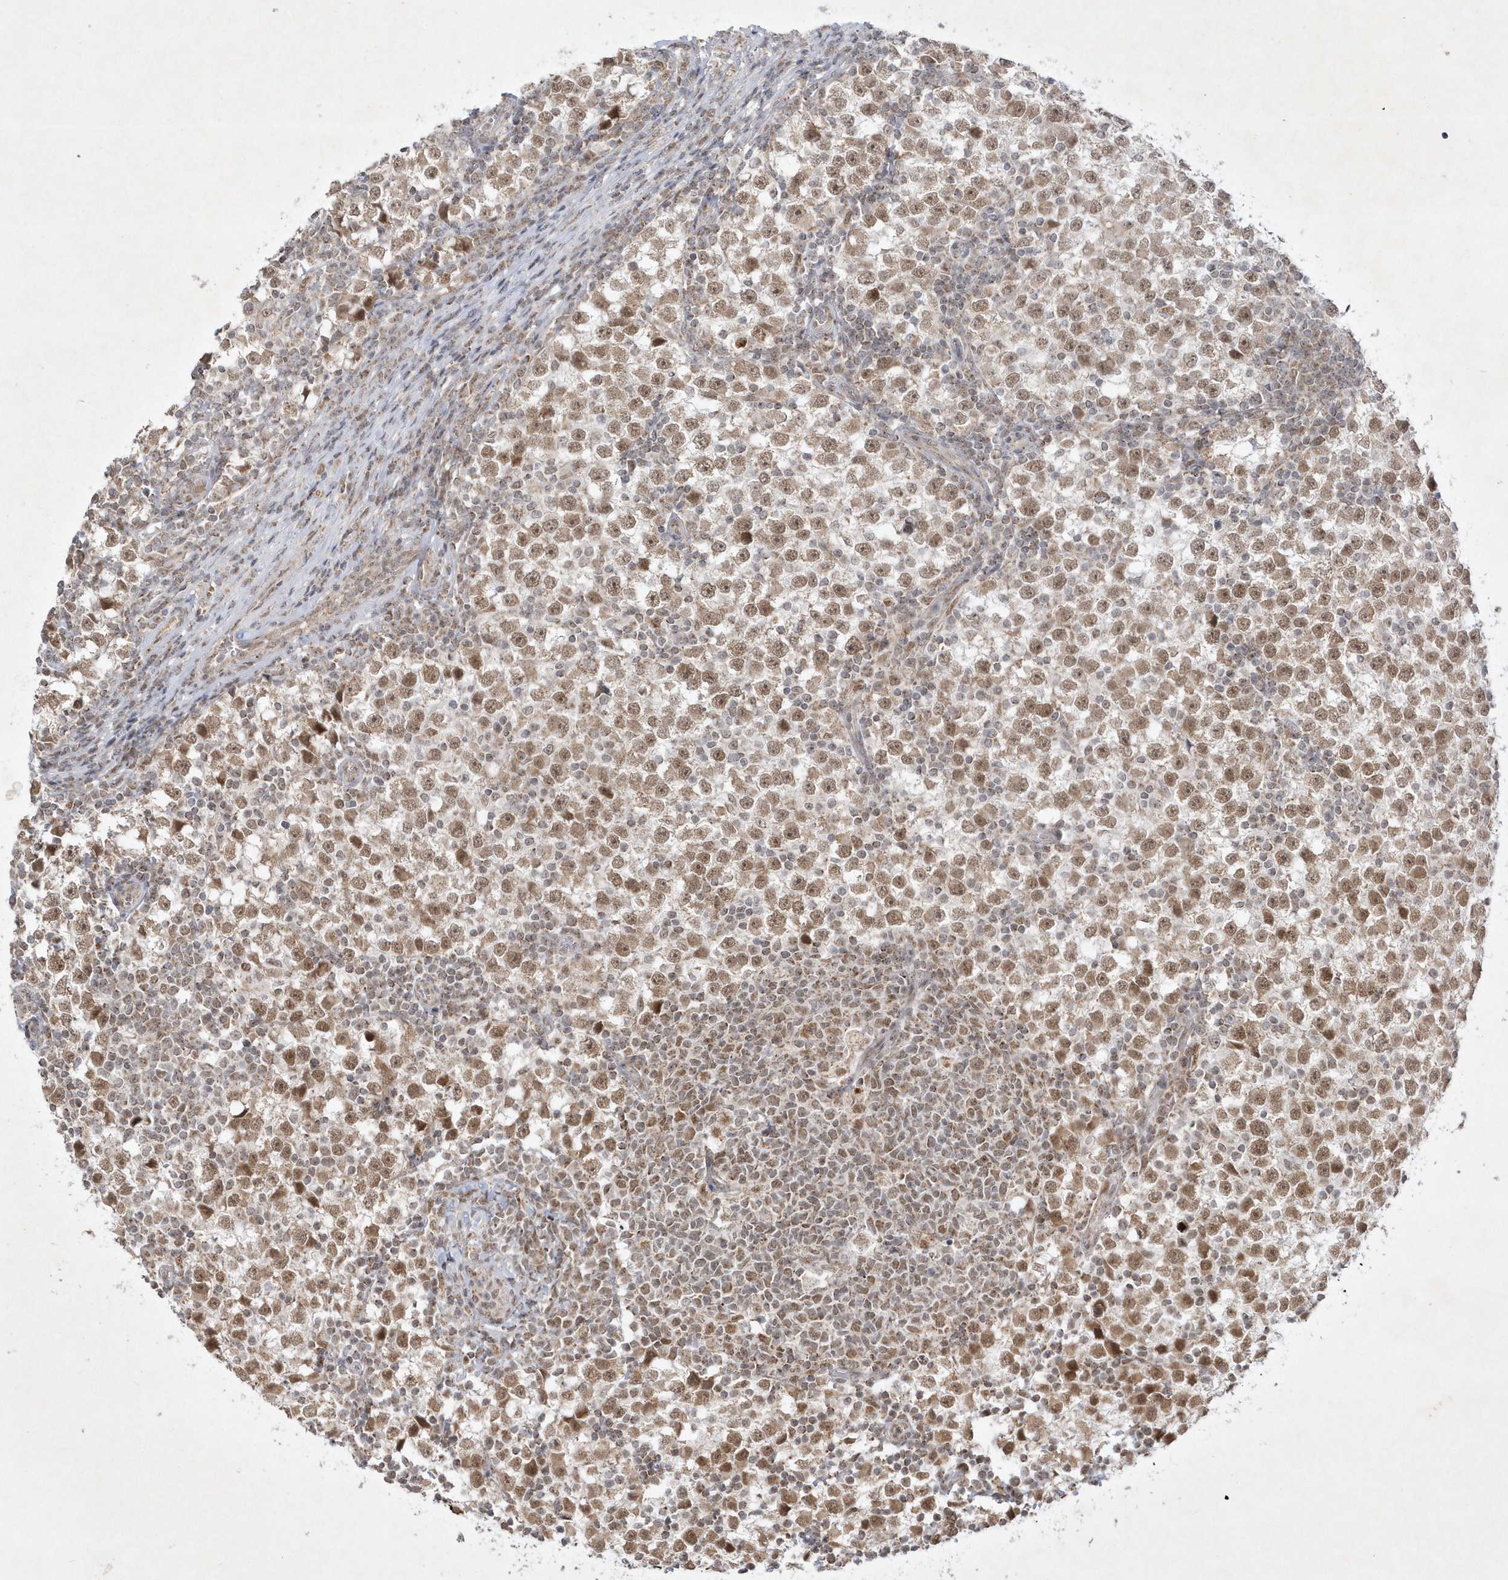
{"staining": {"intensity": "moderate", "quantity": ">75%", "location": "nuclear"}, "tissue": "testis cancer", "cell_type": "Tumor cells", "image_type": "cancer", "snomed": [{"axis": "morphology", "description": "Seminoma, NOS"}, {"axis": "topography", "description": "Testis"}], "caption": "High-magnification brightfield microscopy of seminoma (testis) stained with DAB (brown) and counterstained with hematoxylin (blue). tumor cells exhibit moderate nuclear positivity is seen in about>75% of cells. The staining was performed using DAB, with brown indicating positive protein expression. Nuclei are stained blue with hematoxylin.", "gene": "CPSF3", "patient": {"sex": "male", "age": 65}}